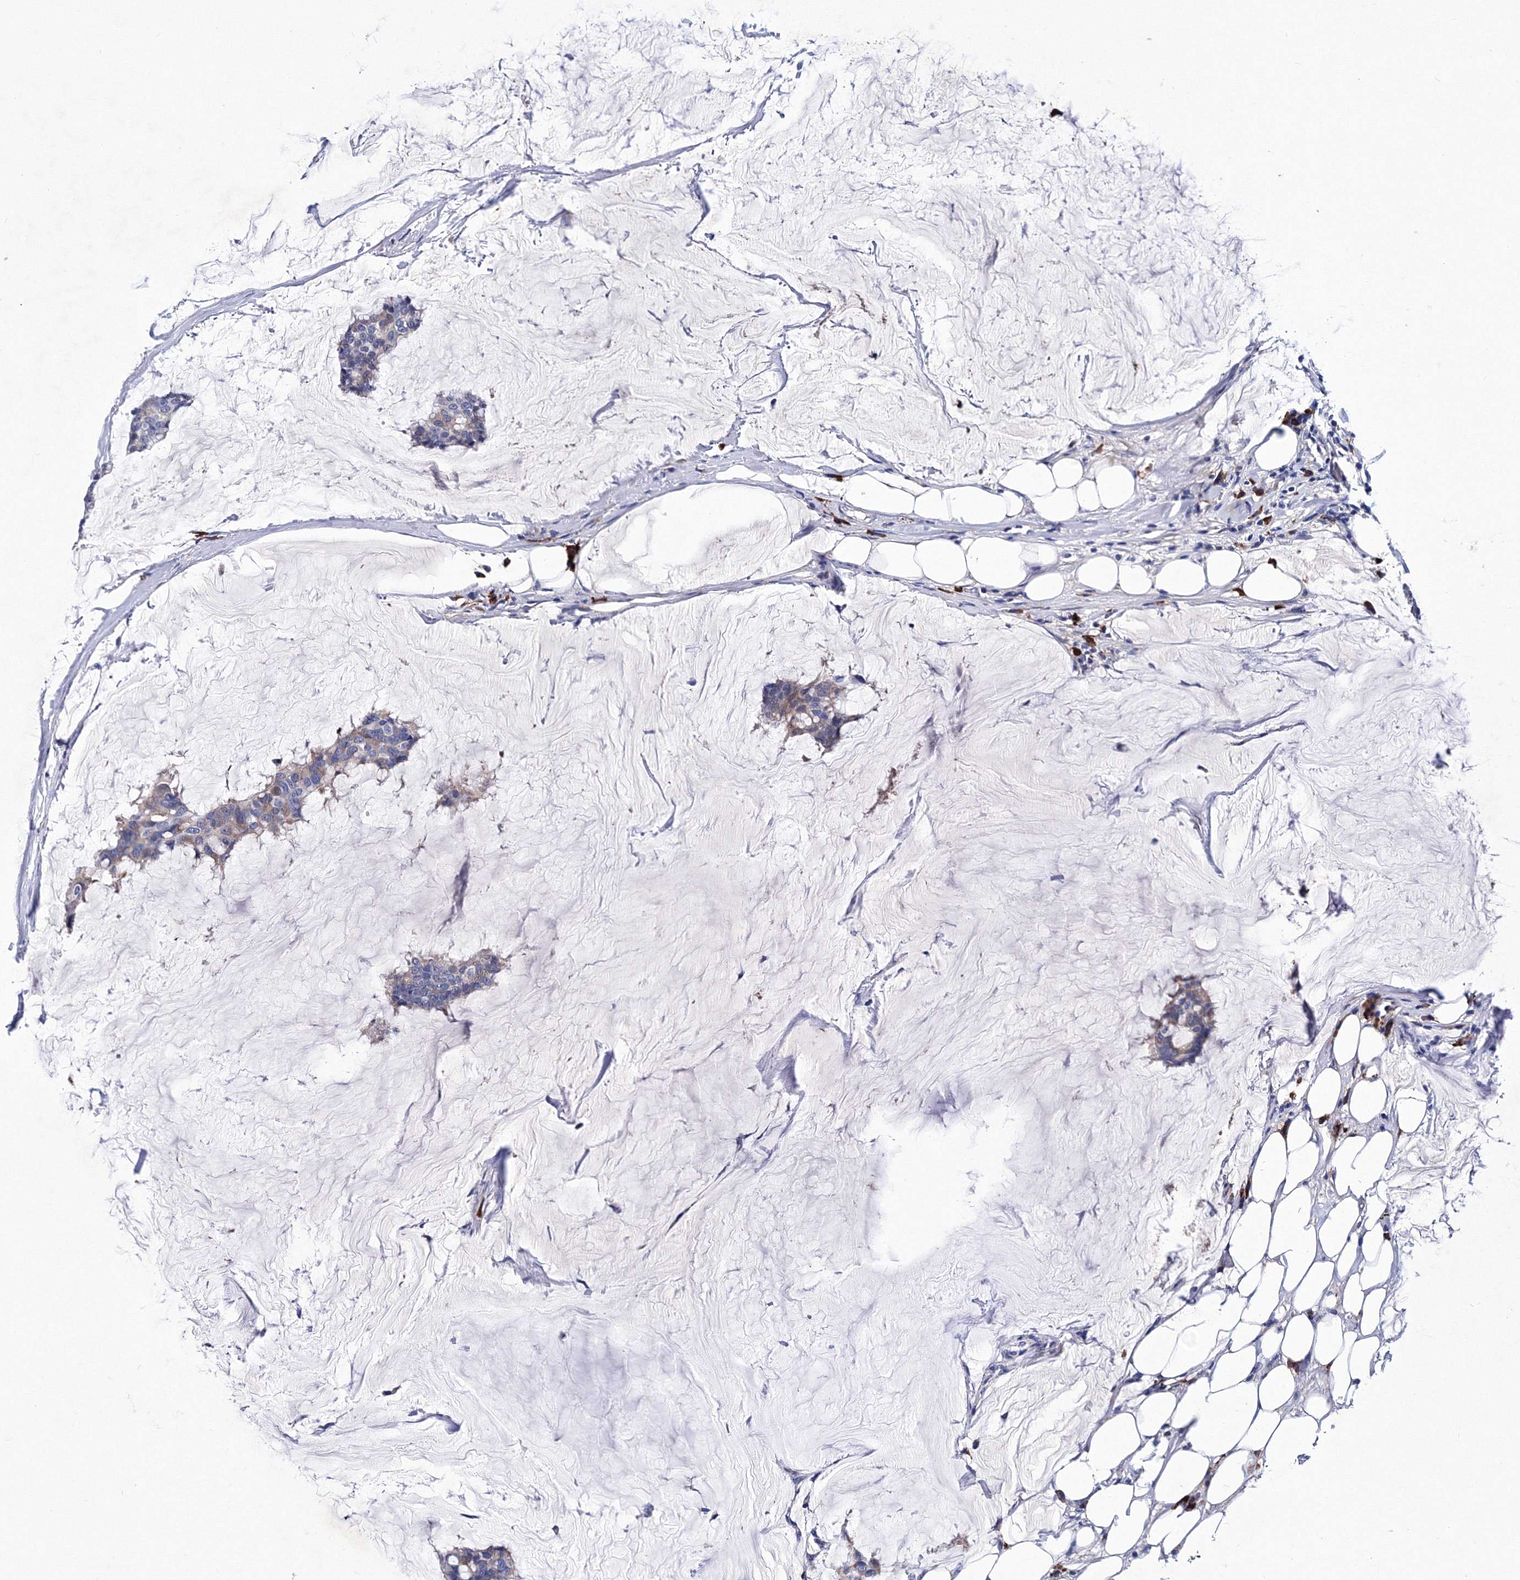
{"staining": {"intensity": "weak", "quantity": "<25%", "location": "cytoplasmic/membranous"}, "tissue": "breast cancer", "cell_type": "Tumor cells", "image_type": "cancer", "snomed": [{"axis": "morphology", "description": "Duct carcinoma"}, {"axis": "topography", "description": "Breast"}], "caption": "Tumor cells show no significant protein expression in invasive ductal carcinoma (breast).", "gene": "TRPM2", "patient": {"sex": "female", "age": 93}}